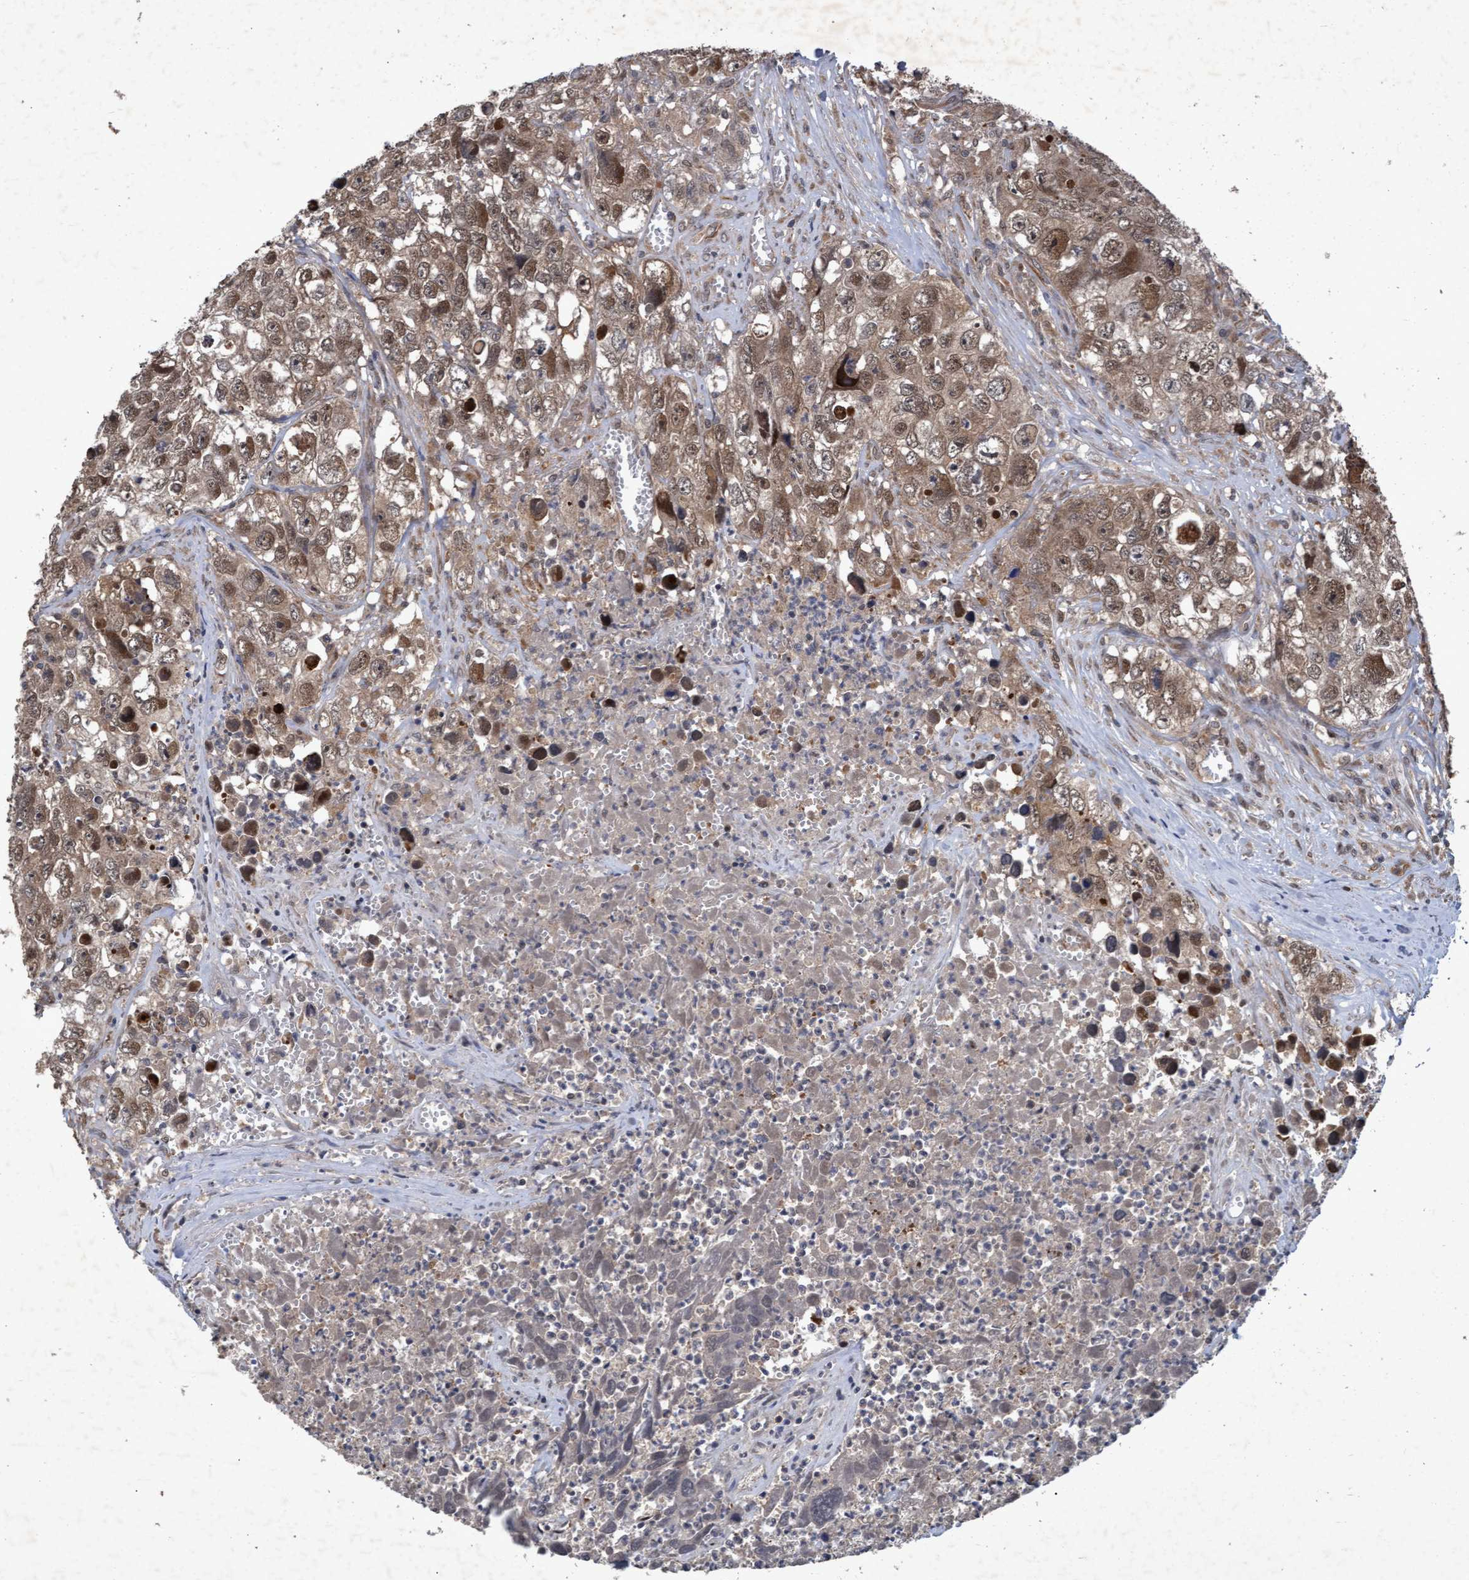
{"staining": {"intensity": "moderate", "quantity": ">75%", "location": "cytoplasmic/membranous,nuclear"}, "tissue": "testis cancer", "cell_type": "Tumor cells", "image_type": "cancer", "snomed": [{"axis": "morphology", "description": "Seminoma, NOS"}, {"axis": "morphology", "description": "Carcinoma, Embryonal, NOS"}, {"axis": "topography", "description": "Testis"}], "caption": "Protein staining shows moderate cytoplasmic/membranous and nuclear staining in approximately >75% of tumor cells in testis embryonal carcinoma. (DAB (3,3'-diaminobenzidine) IHC with brightfield microscopy, high magnification).", "gene": "PSMB6", "patient": {"sex": "male", "age": 43}}